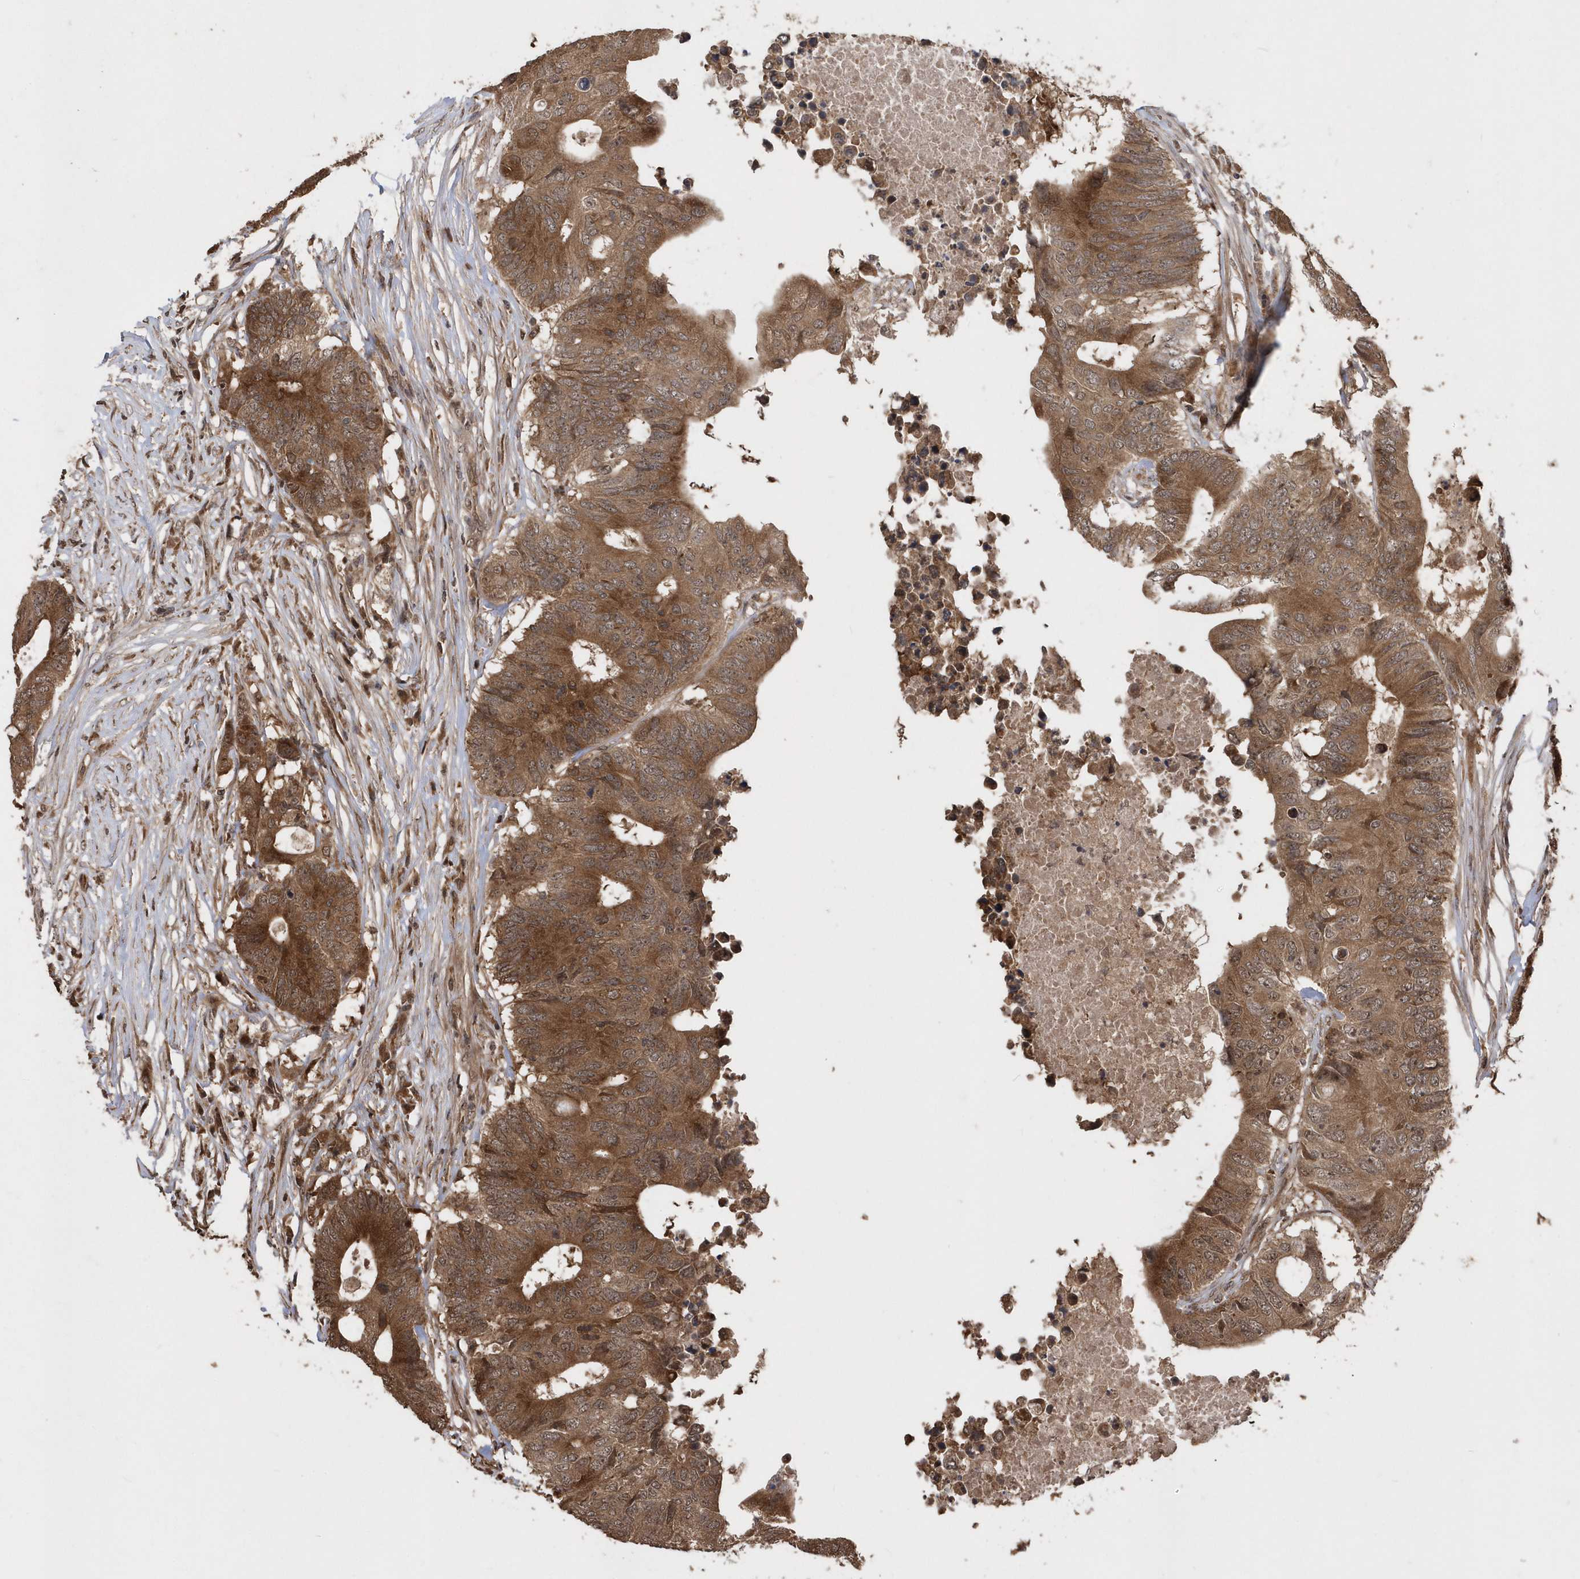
{"staining": {"intensity": "moderate", "quantity": ">75%", "location": "cytoplasmic/membranous"}, "tissue": "colorectal cancer", "cell_type": "Tumor cells", "image_type": "cancer", "snomed": [{"axis": "morphology", "description": "Adenocarcinoma, NOS"}, {"axis": "topography", "description": "Colon"}], "caption": "DAB immunohistochemical staining of human colorectal cancer (adenocarcinoma) reveals moderate cytoplasmic/membranous protein expression in about >75% of tumor cells.", "gene": "WASHC5", "patient": {"sex": "male", "age": 71}}